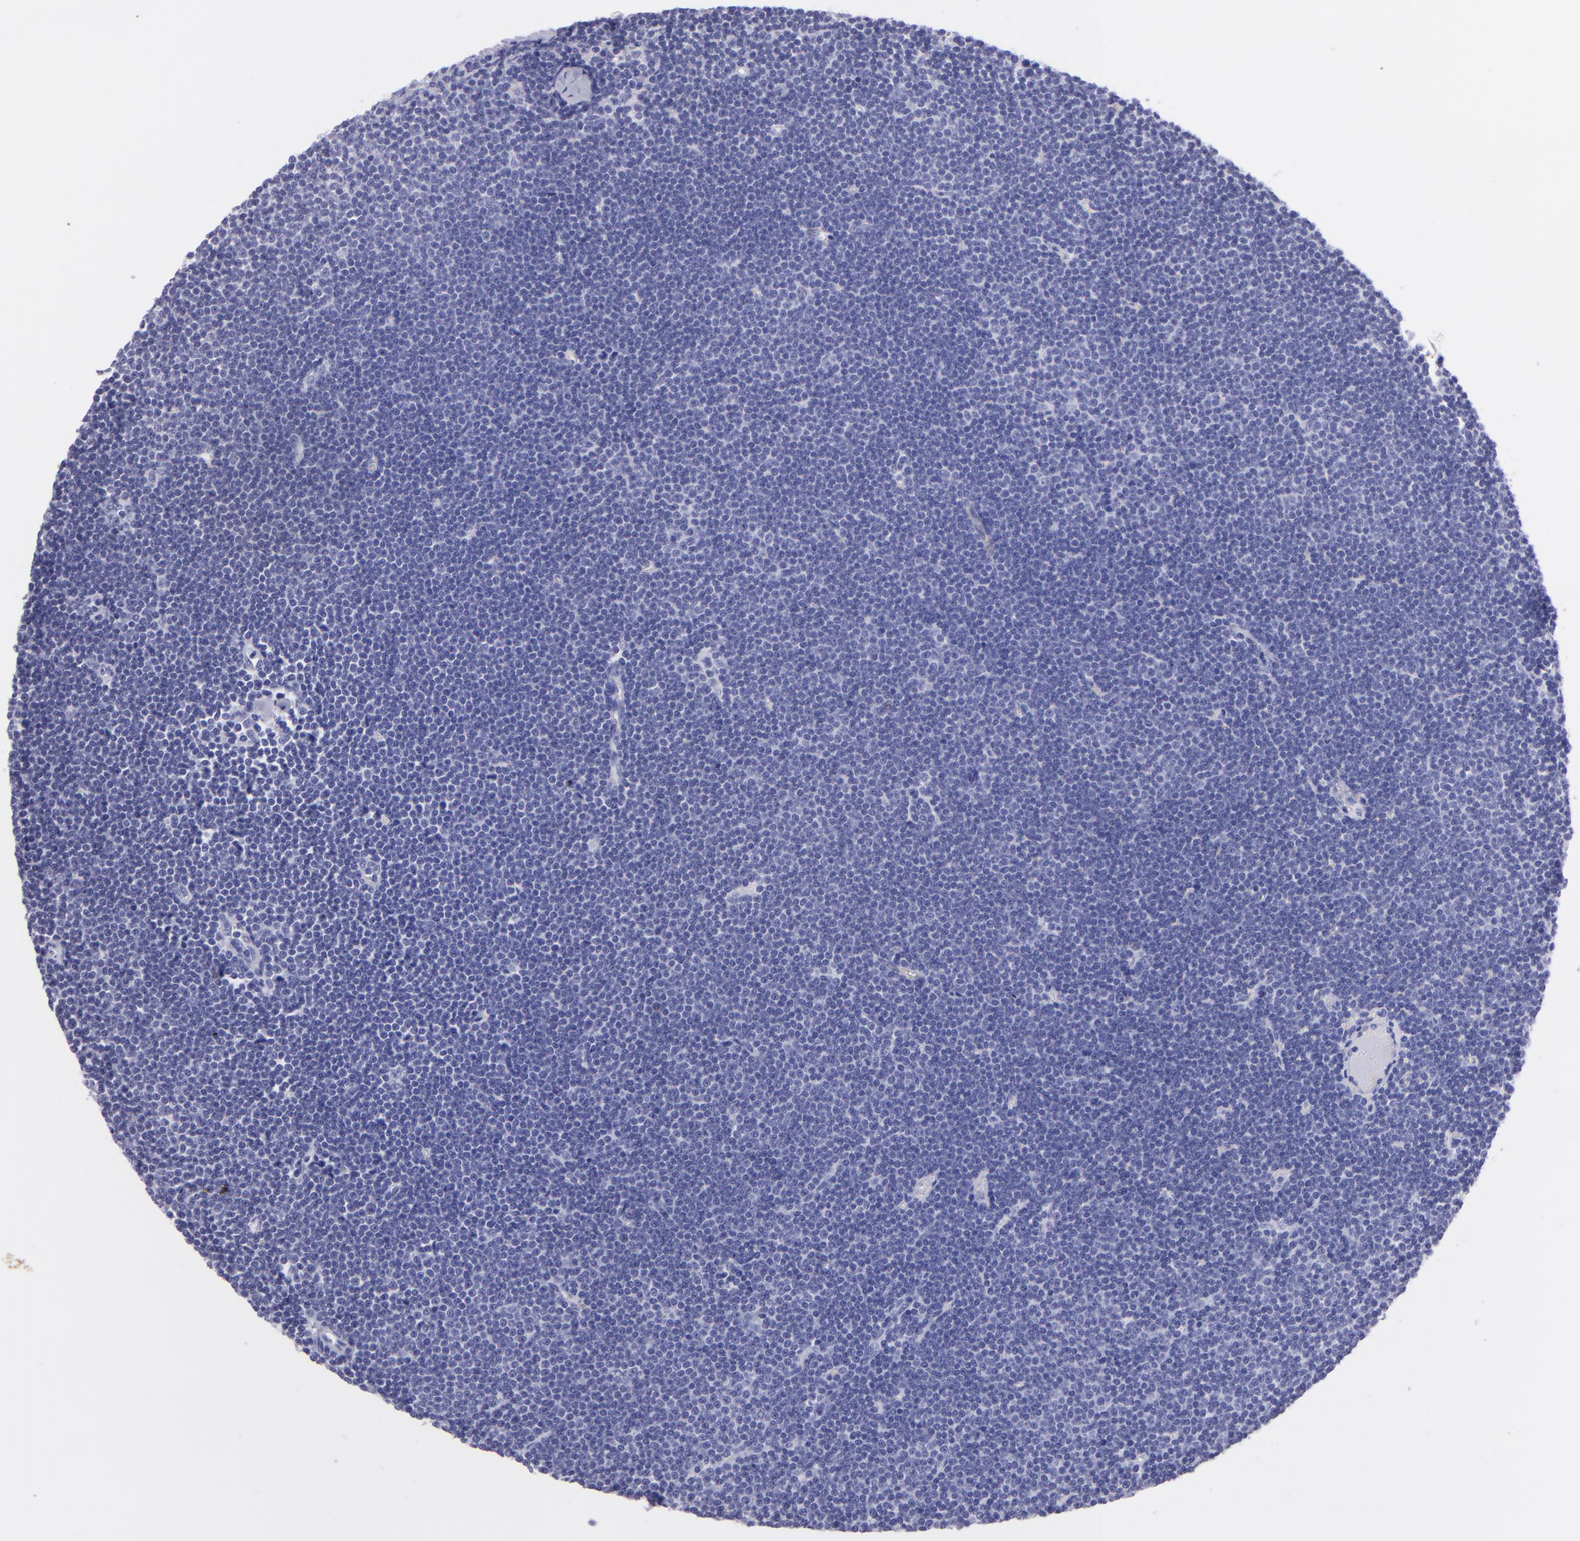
{"staining": {"intensity": "negative", "quantity": "none", "location": "none"}, "tissue": "lymphoma", "cell_type": "Tumor cells", "image_type": "cancer", "snomed": [{"axis": "morphology", "description": "Malignant lymphoma, non-Hodgkin's type, Low grade"}, {"axis": "topography", "description": "Lymph node"}], "caption": "The histopathology image exhibits no staining of tumor cells in lymphoma.", "gene": "SLC1A3", "patient": {"sex": "female", "age": 73}}